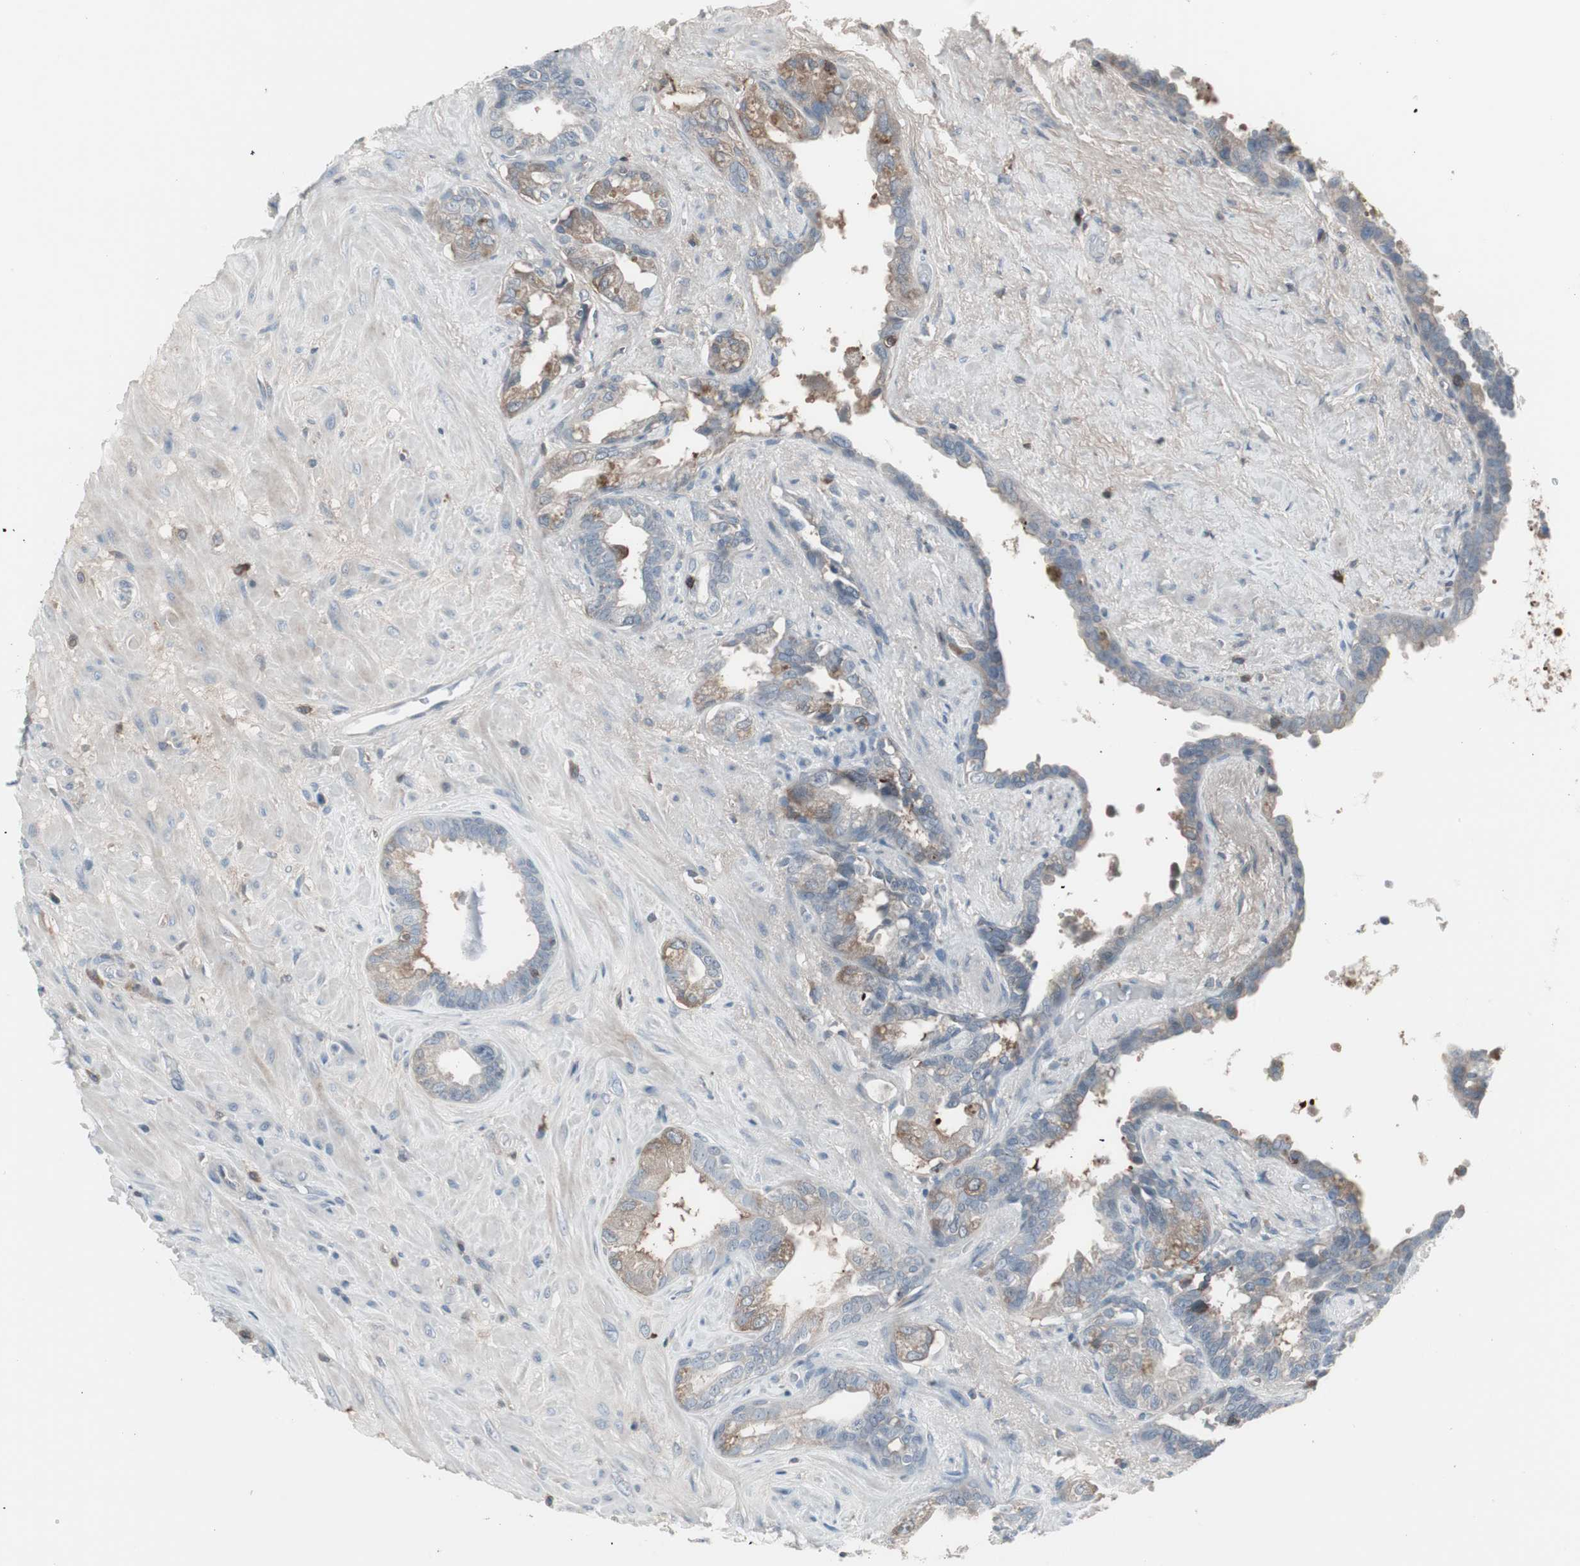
{"staining": {"intensity": "moderate", "quantity": "25%-75%", "location": "cytoplasmic/membranous"}, "tissue": "seminal vesicle", "cell_type": "Glandular cells", "image_type": "normal", "snomed": [{"axis": "morphology", "description": "Normal tissue, NOS"}, {"axis": "topography", "description": "Seminal veicle"}], "caption": "High-power microscopy captured an immunohistochemistry (IHC) histopathology image of benign seminal vesicle, revealing moderate cytoplasmic/membranous staining in approximately 25%-75% of glandular cells.", "gene": "ZSCAN32", "patient": {"sex": "male", "age": 61}}